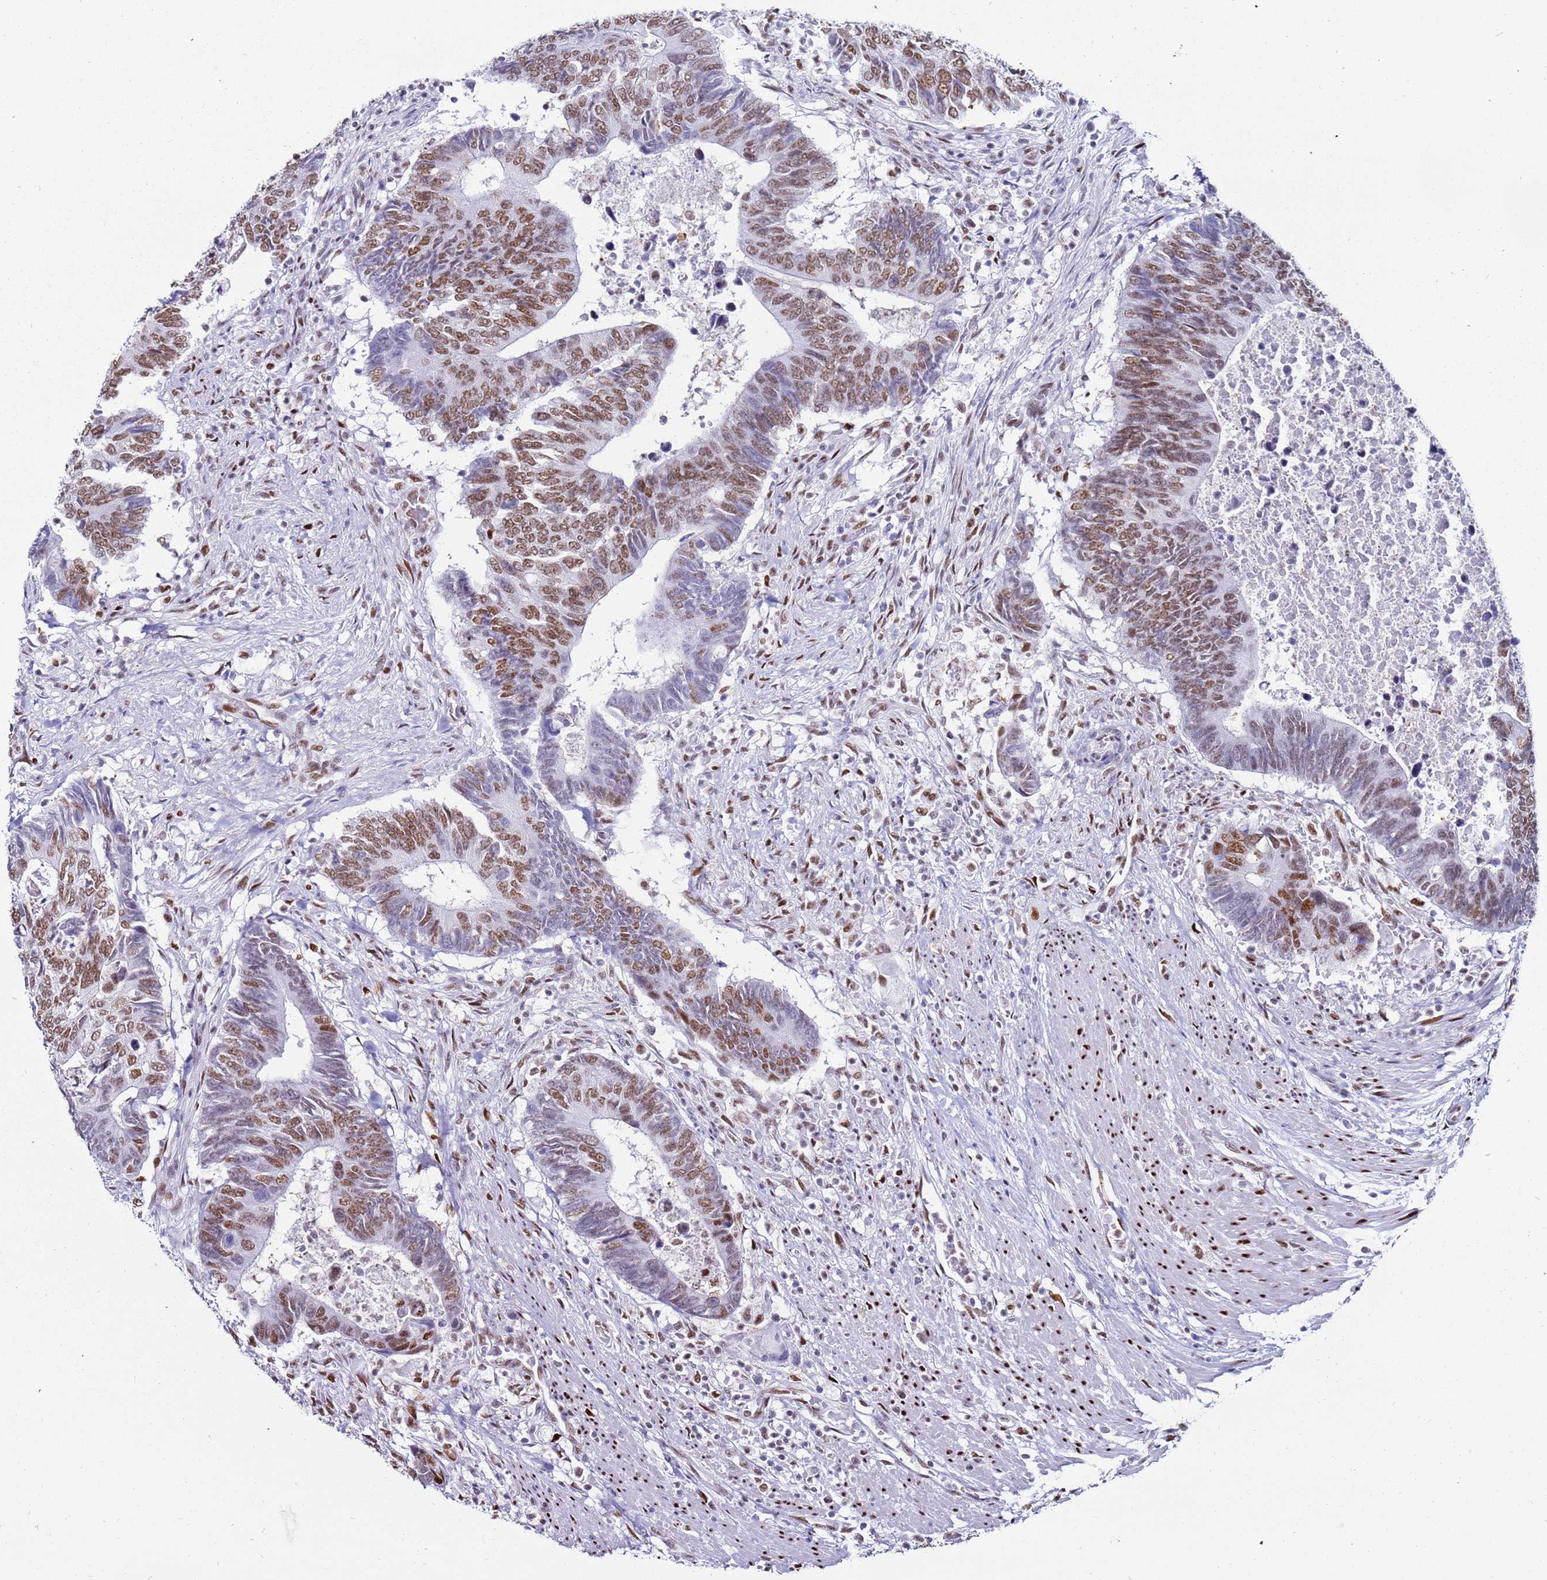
{"staining": {"intensity": "moderate", "quantity": "25%-75%", "location": "nuclear"}, "tissue": "colorectal cancer", "cell_type": "Tumor cells", "image_type": "cancer", "snomed": [{"axis": "morphology", "description": "Adenocarcinoma, NOS"}, {"axis": "topography", "description": "Colon"}], "caption": "A brown stain shows moderate nuclear staining of a protein in human colorectal cancer tumor cells.", "gene": "KPNA4", "patient": {"sex": "male", "age": 87}}